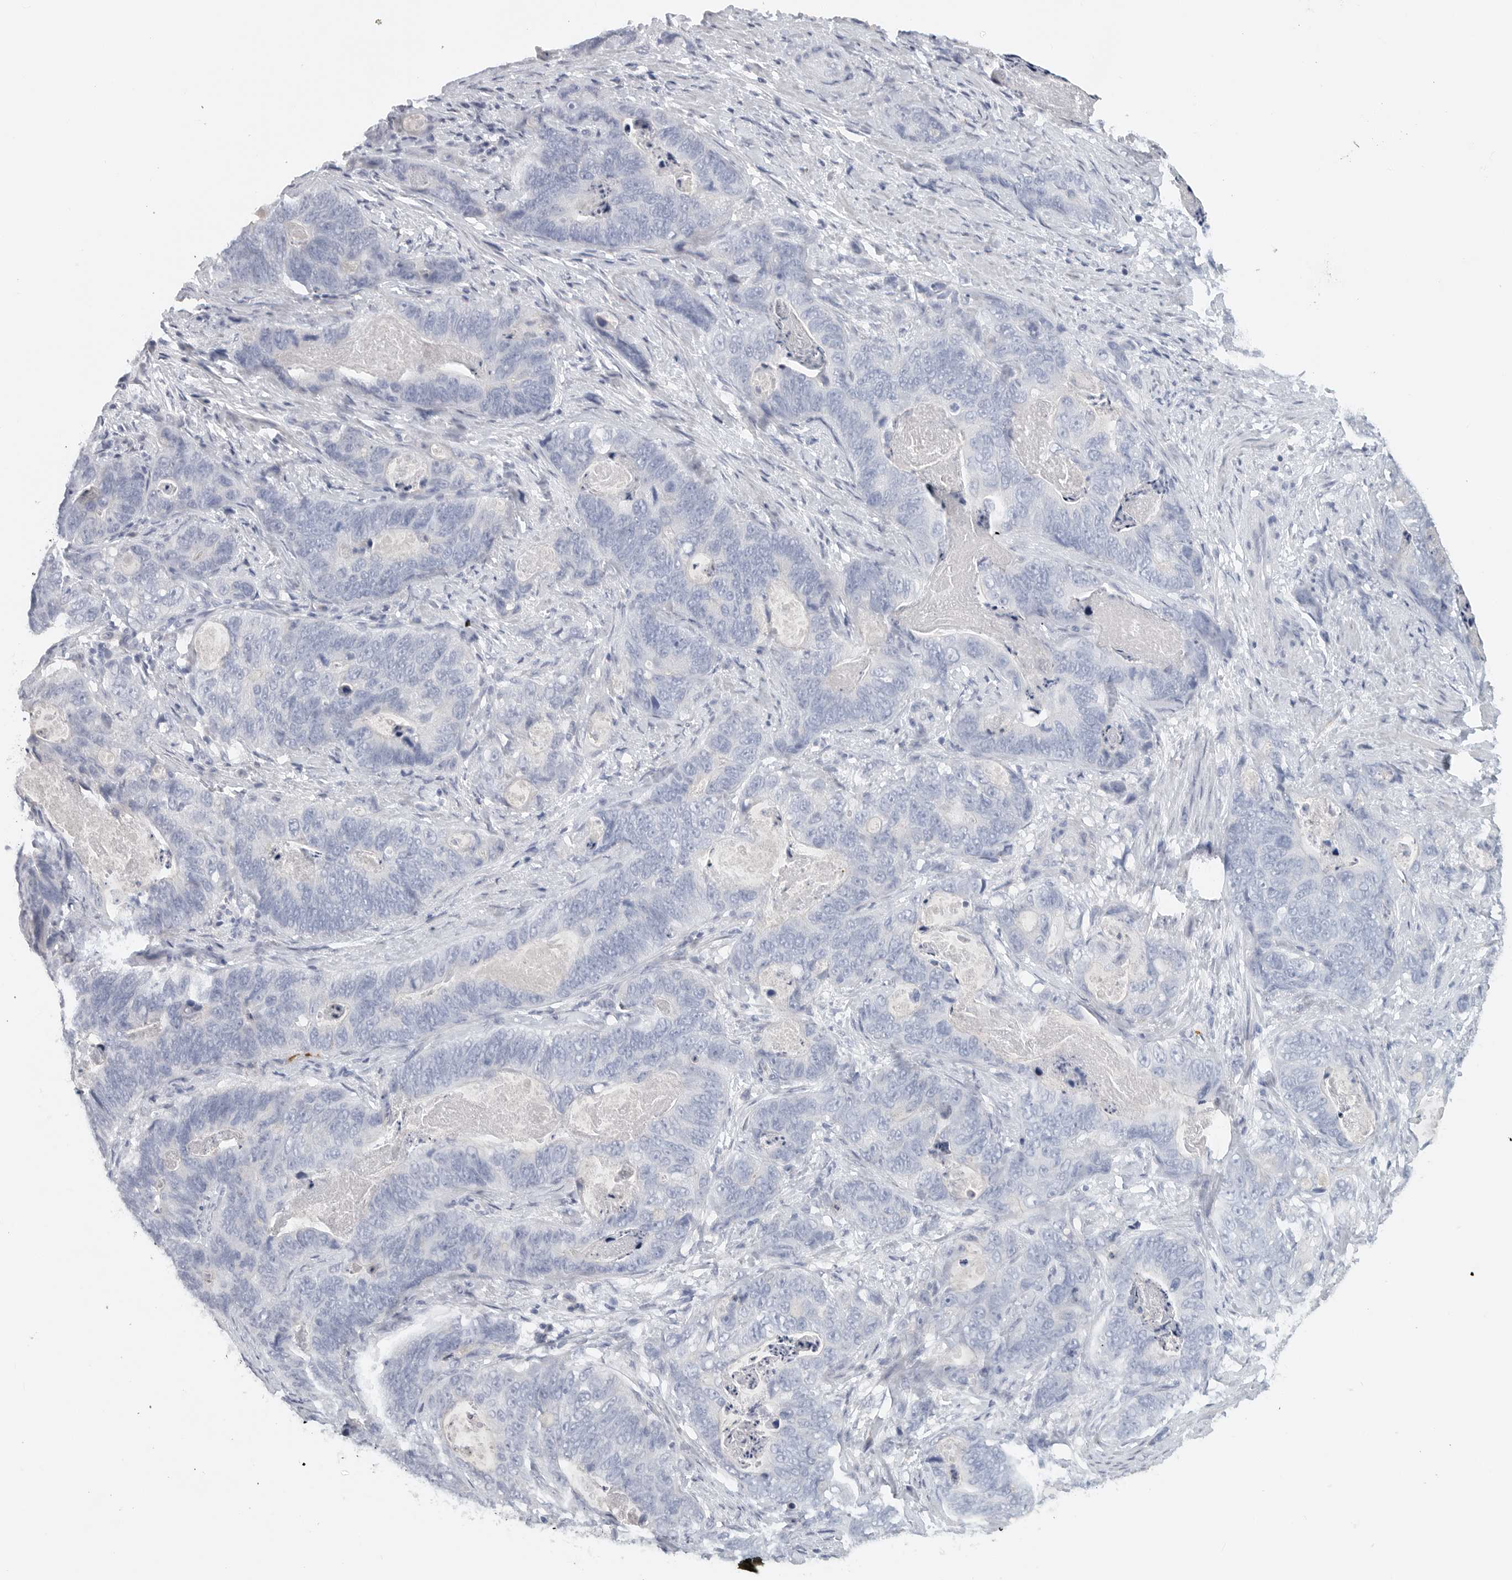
{"staining": {"intensity": "negative", "quantity": "none", "location": "none"}, "tissue": "stomach cancer", "cell_type": "Tumor cells", "image_type": "cancer", "snomed": [{"axis": "morphology", "description": "Normal tissue, NOS"}, {"axis": "morphology", "description": "Adenocarcinoma, NOS"}, {"axis": "topography", "description": "Stomach"}], "caption": "Photomicrograph shows no significant protein staining in tumor cells of stomach adenocarcinoma.", "gene": "PAM", "patient": {"sex": "female", "age": 89}}